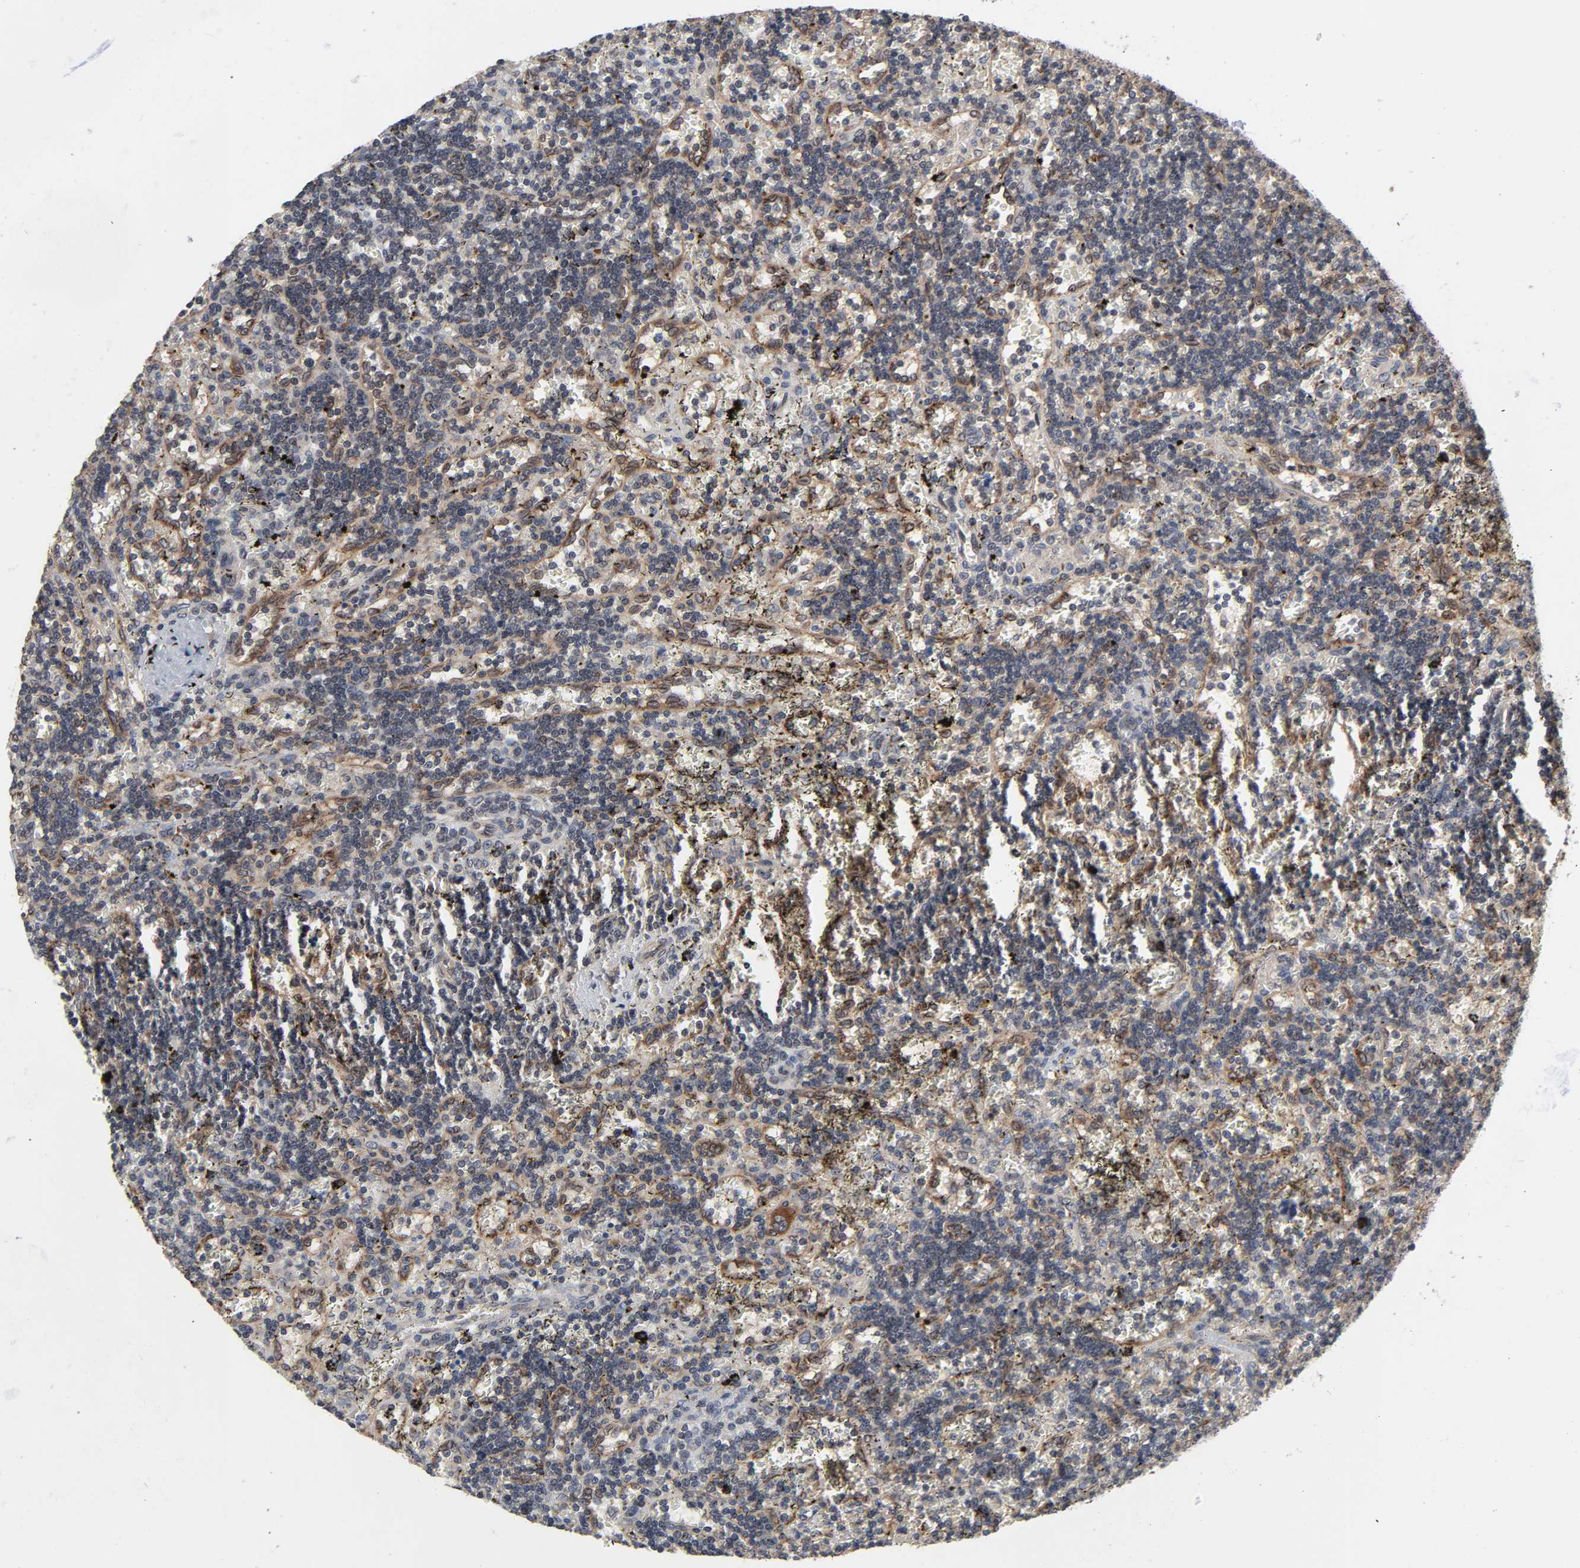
{"staining": {"intensity": "negative", "quantity": "none", "location": "none"}, "tissue": "lymphoma", "cell_type": "Tumor cells", "image_type": "cancer", "snomed": [{"axis": "morphology", "description": "Malignant lymphoma, non-Hodgkin's type, Low grade"}, {"axis": "topography", "description": "Spleen"}], "caption": "This is an immunohistochemistry (IHC) photomicrograph of malignant lymphoma, non-Hodgkin's type (low-grade). There is no expression in tumor cells.", "gene": "CCDC175", "patient": {"sex": "male", "age": 60}}